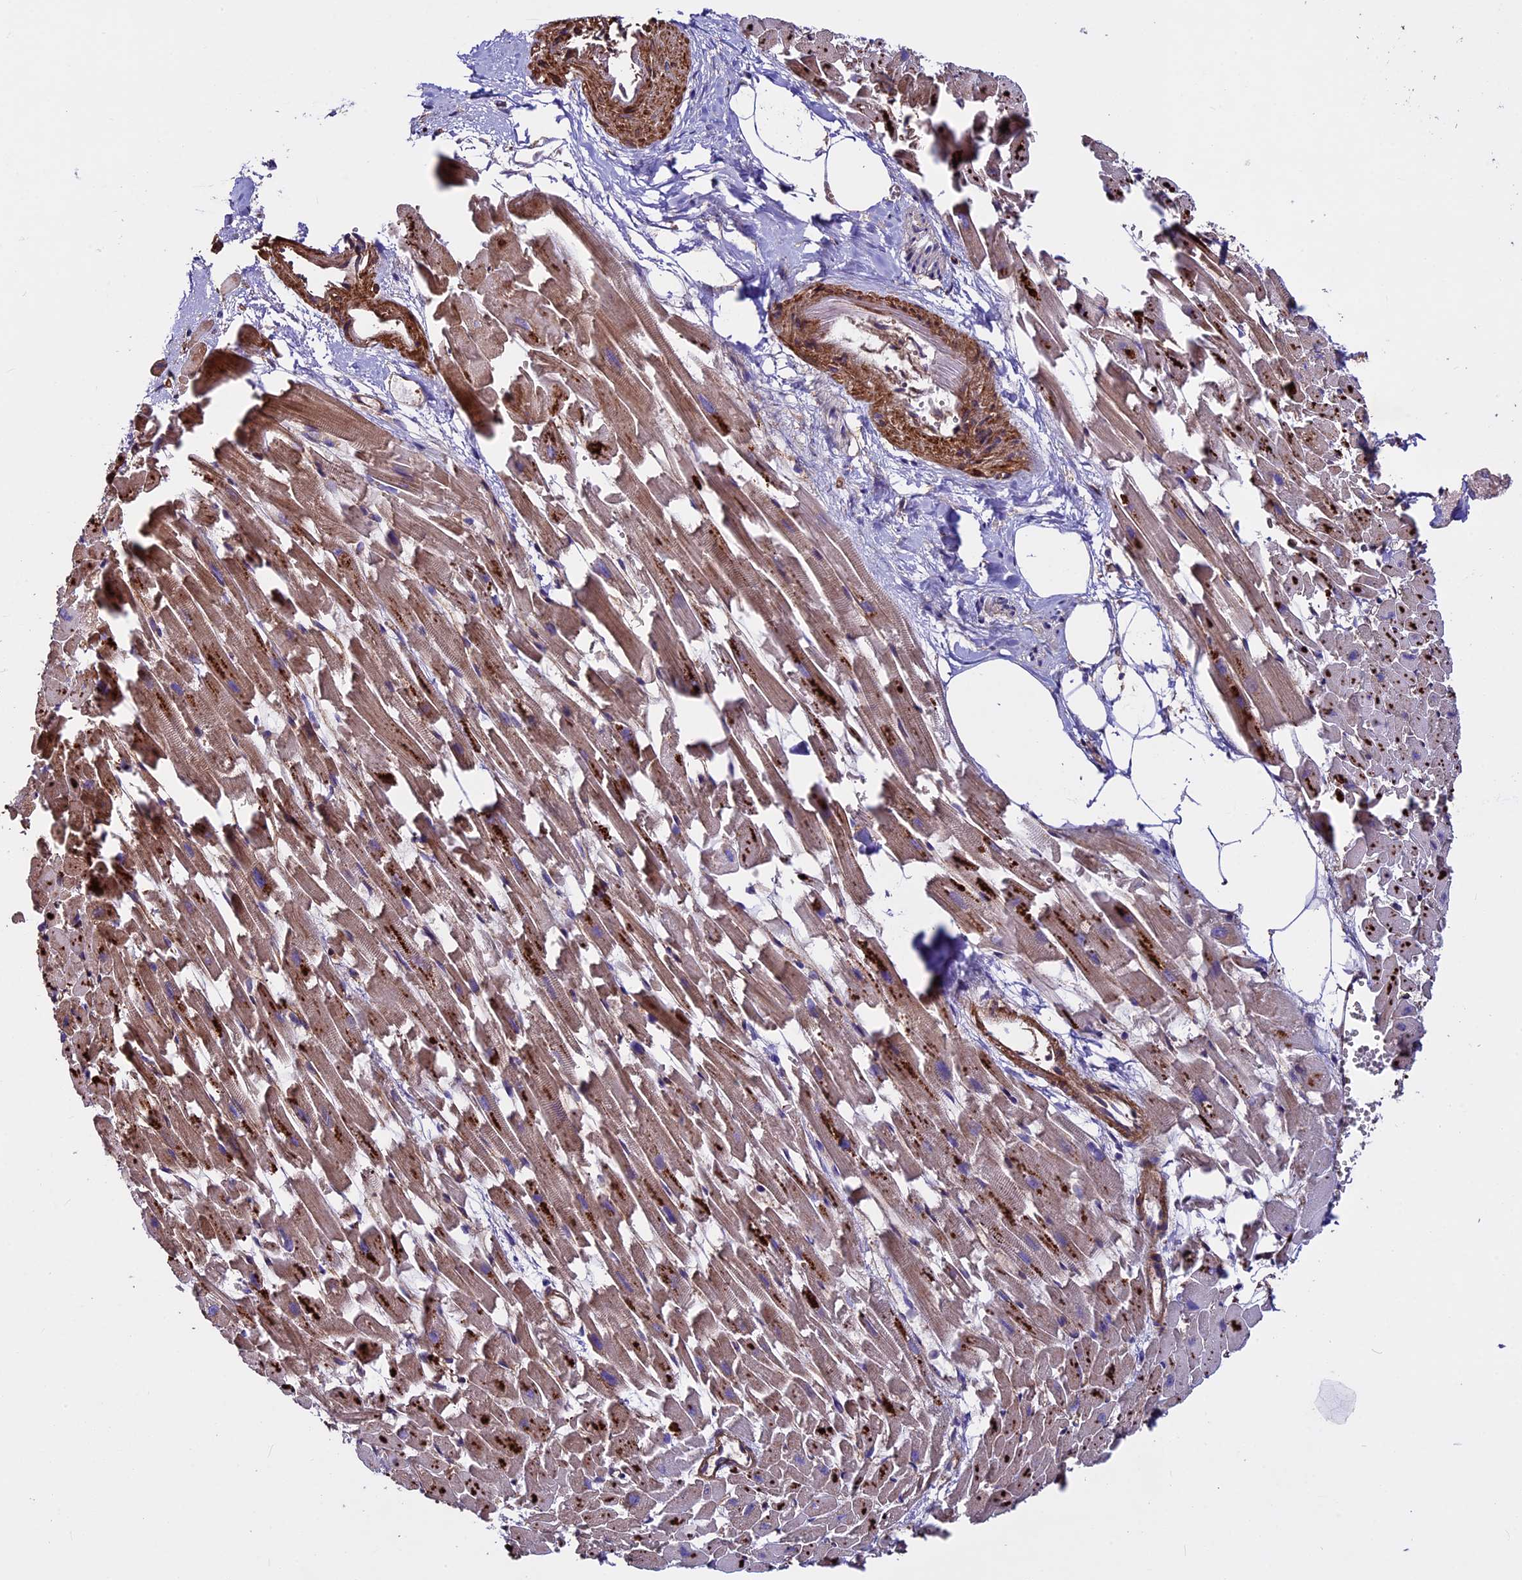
{"staining": {"intensity": "moderate", "quantity": ">75%", "location": "cytoplasmic/membranous"}, "tissue": "heart muscle", "cell_type": "Cardiomyocytes", "image_type": "normal", "snomed": [{"axis": "morphology", "description": "Normal tissue, NOS"}, {"axis": "topography", "description": "Heart"}], "caption": "A medium amount of moderate cytoplasmic/membranous staining is seen in approximately >75% of cardiomyocytes in unremarkable heart muscle. Nuclei are stained in blue.", "gene": "EVA1B", "patient": {"sex": "female", "age": 64}}